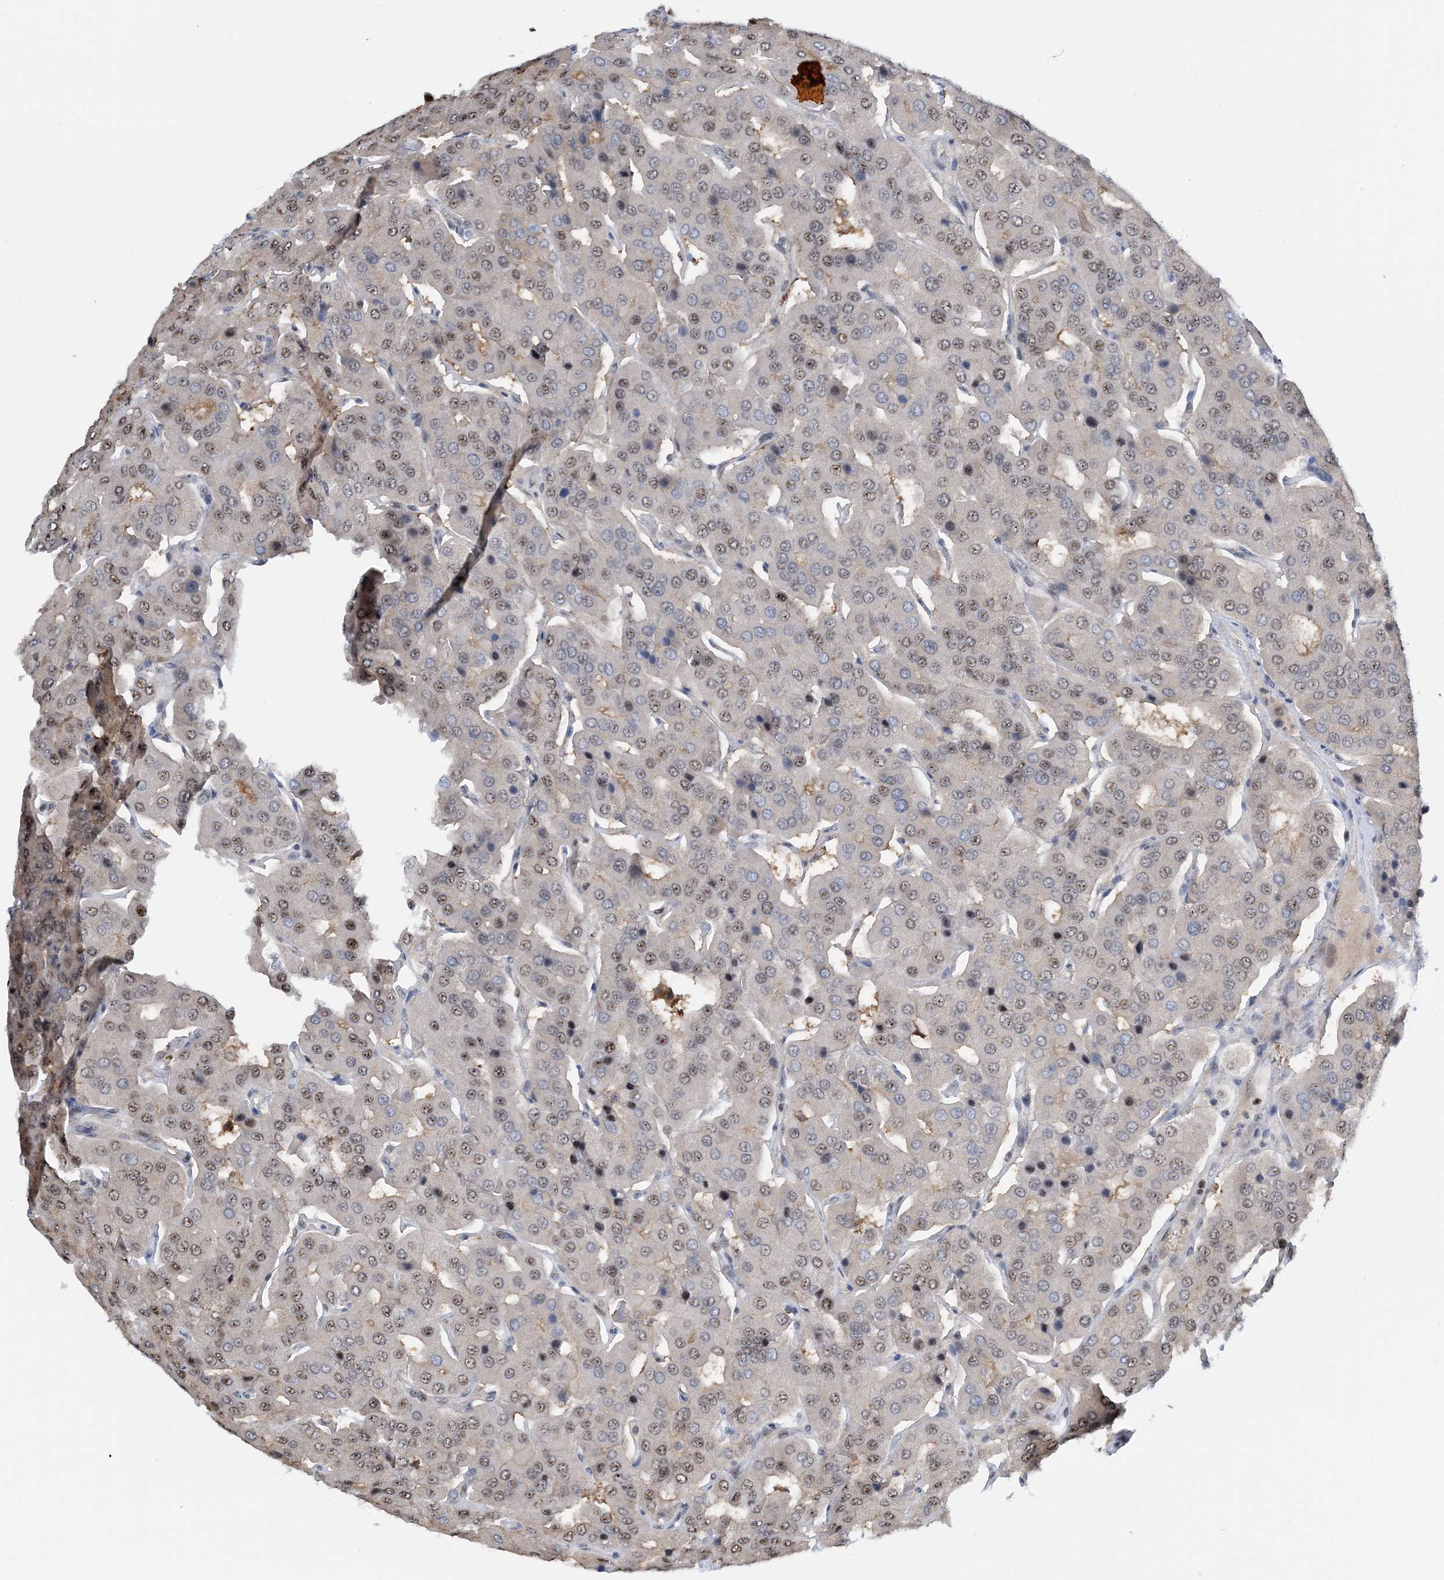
{"staining": {"intensity": "weak", "quantity": "25%-75%", "location": "nuclear"}, "tissue": "parathyroid gland", "cell_type": "Glandular cells", "image_type": "normal", "snomed": [{"axis": "morphology", "description": "Normal tissue, NOS"}, {"axis": "morphology", "description": "Adenoma, NOS"}, {"axis": "topography", "description": "Parathyroid gland"}], "caption": "Immunohistochemistry (IHC) staining of unremarkable parathyroid gland, which exhibits low levels of weak nuclear positivity in approximately 25%-75% of glandular cells indicating weak nuclear protein positivity. The staining was performed using DAB (brown) for protein detection and nuclei were counterstained in hematoxylin (blue).", "gene": "HEMK1", "patient": {"sex": "female", "age": 86}}